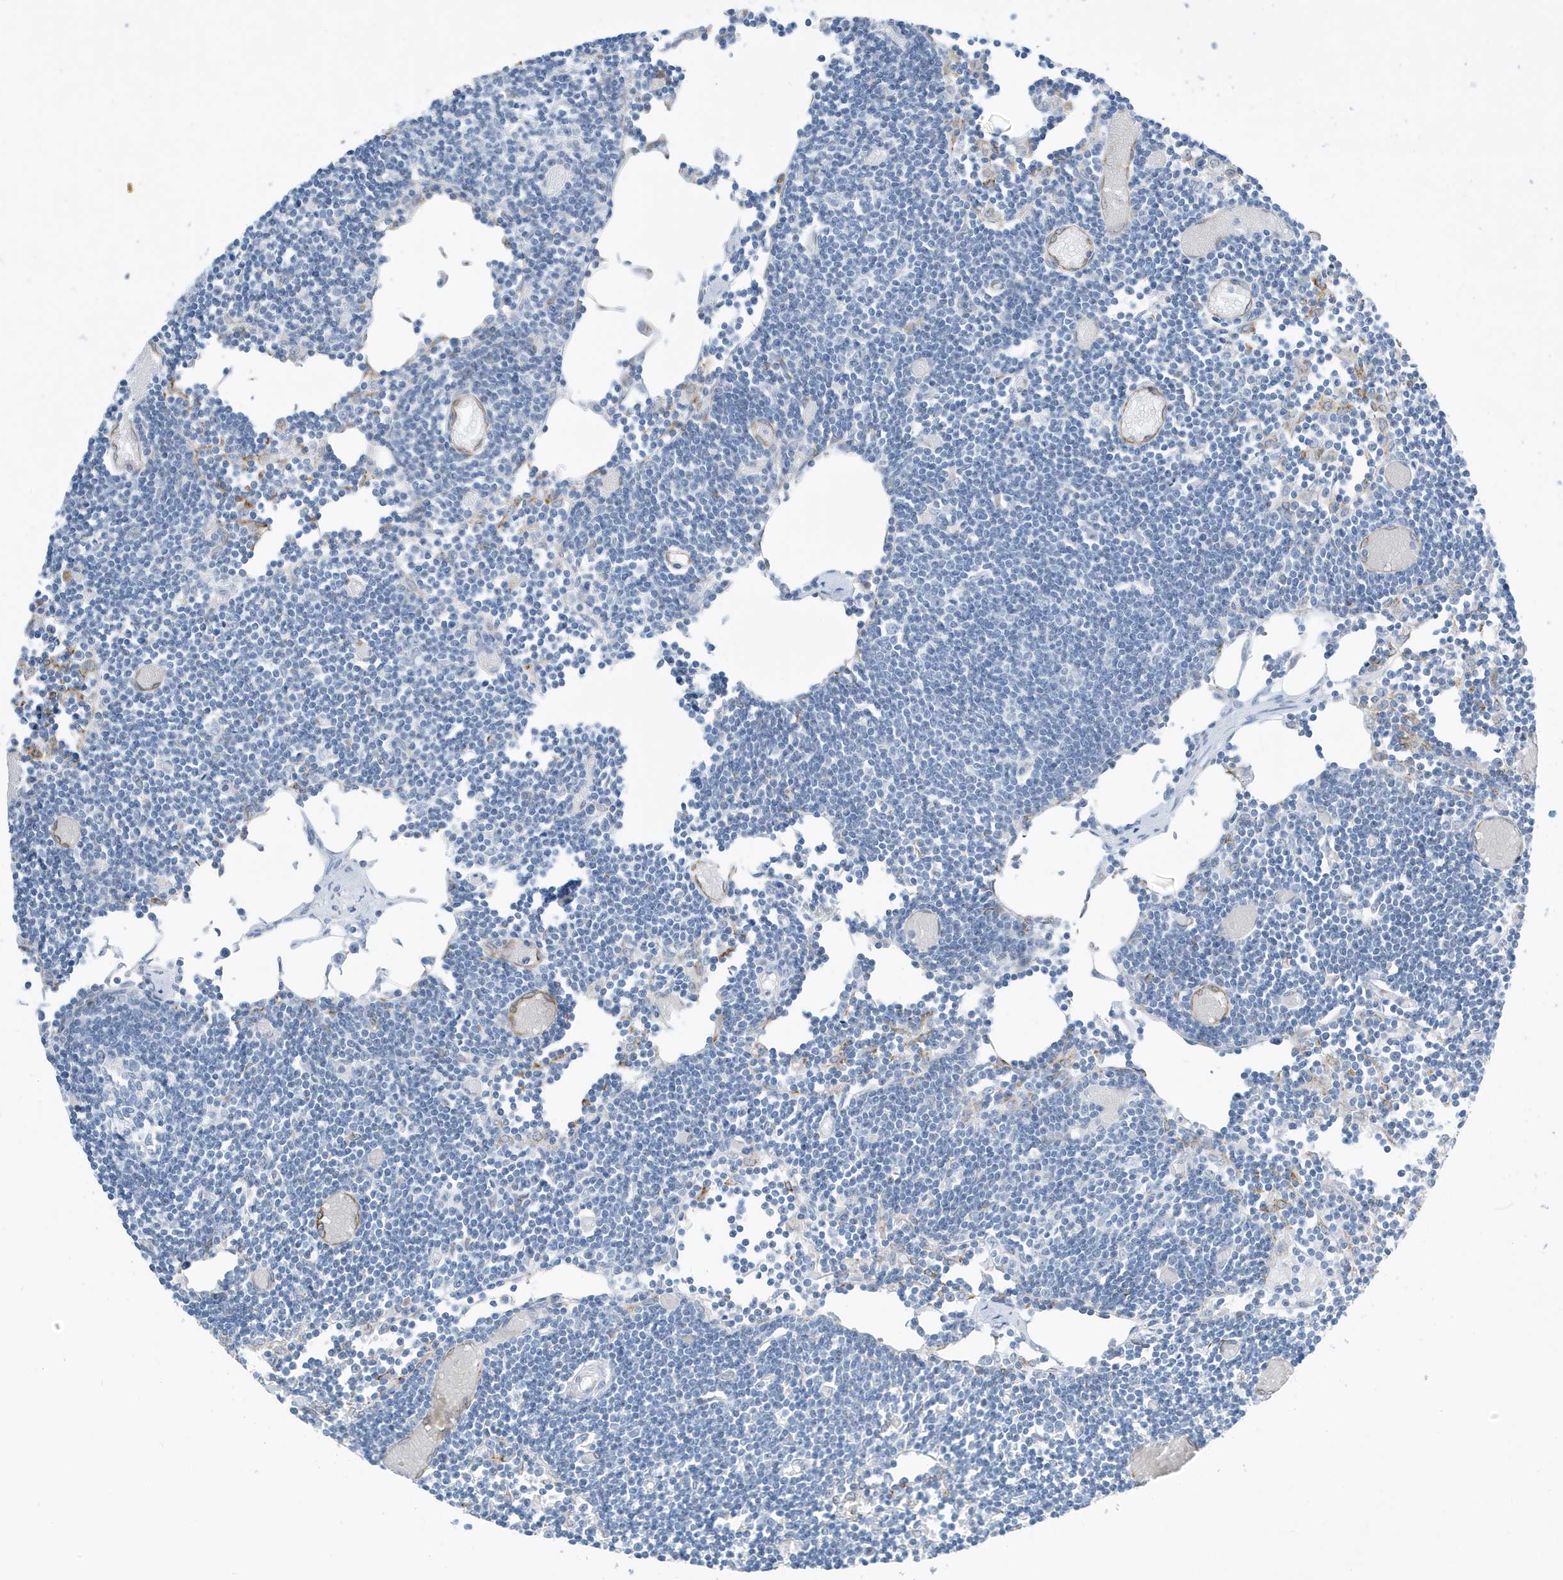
{"staining": {"intensity": "negative", "quantity": "none", "location": "none"}, "tissue": "lymph node", "cell_type": "Germinal center cells", "image_type": "normal", "snomed": [{"axis": "morphology", "description": "Normal tissue, NOS"}, {"axis": "topography", "description": "Lymph node"}], "caption": "Germinal center cells show no significant protein positivity in normal lymph node. The staining was performed using DAB to visualize the protein expression in brown, while the nuclei were stained in blue with hematoxylin (Magnification: 20x).", "gene": "SEMA3F", "patient": {"sex": "female", "age": 11}}